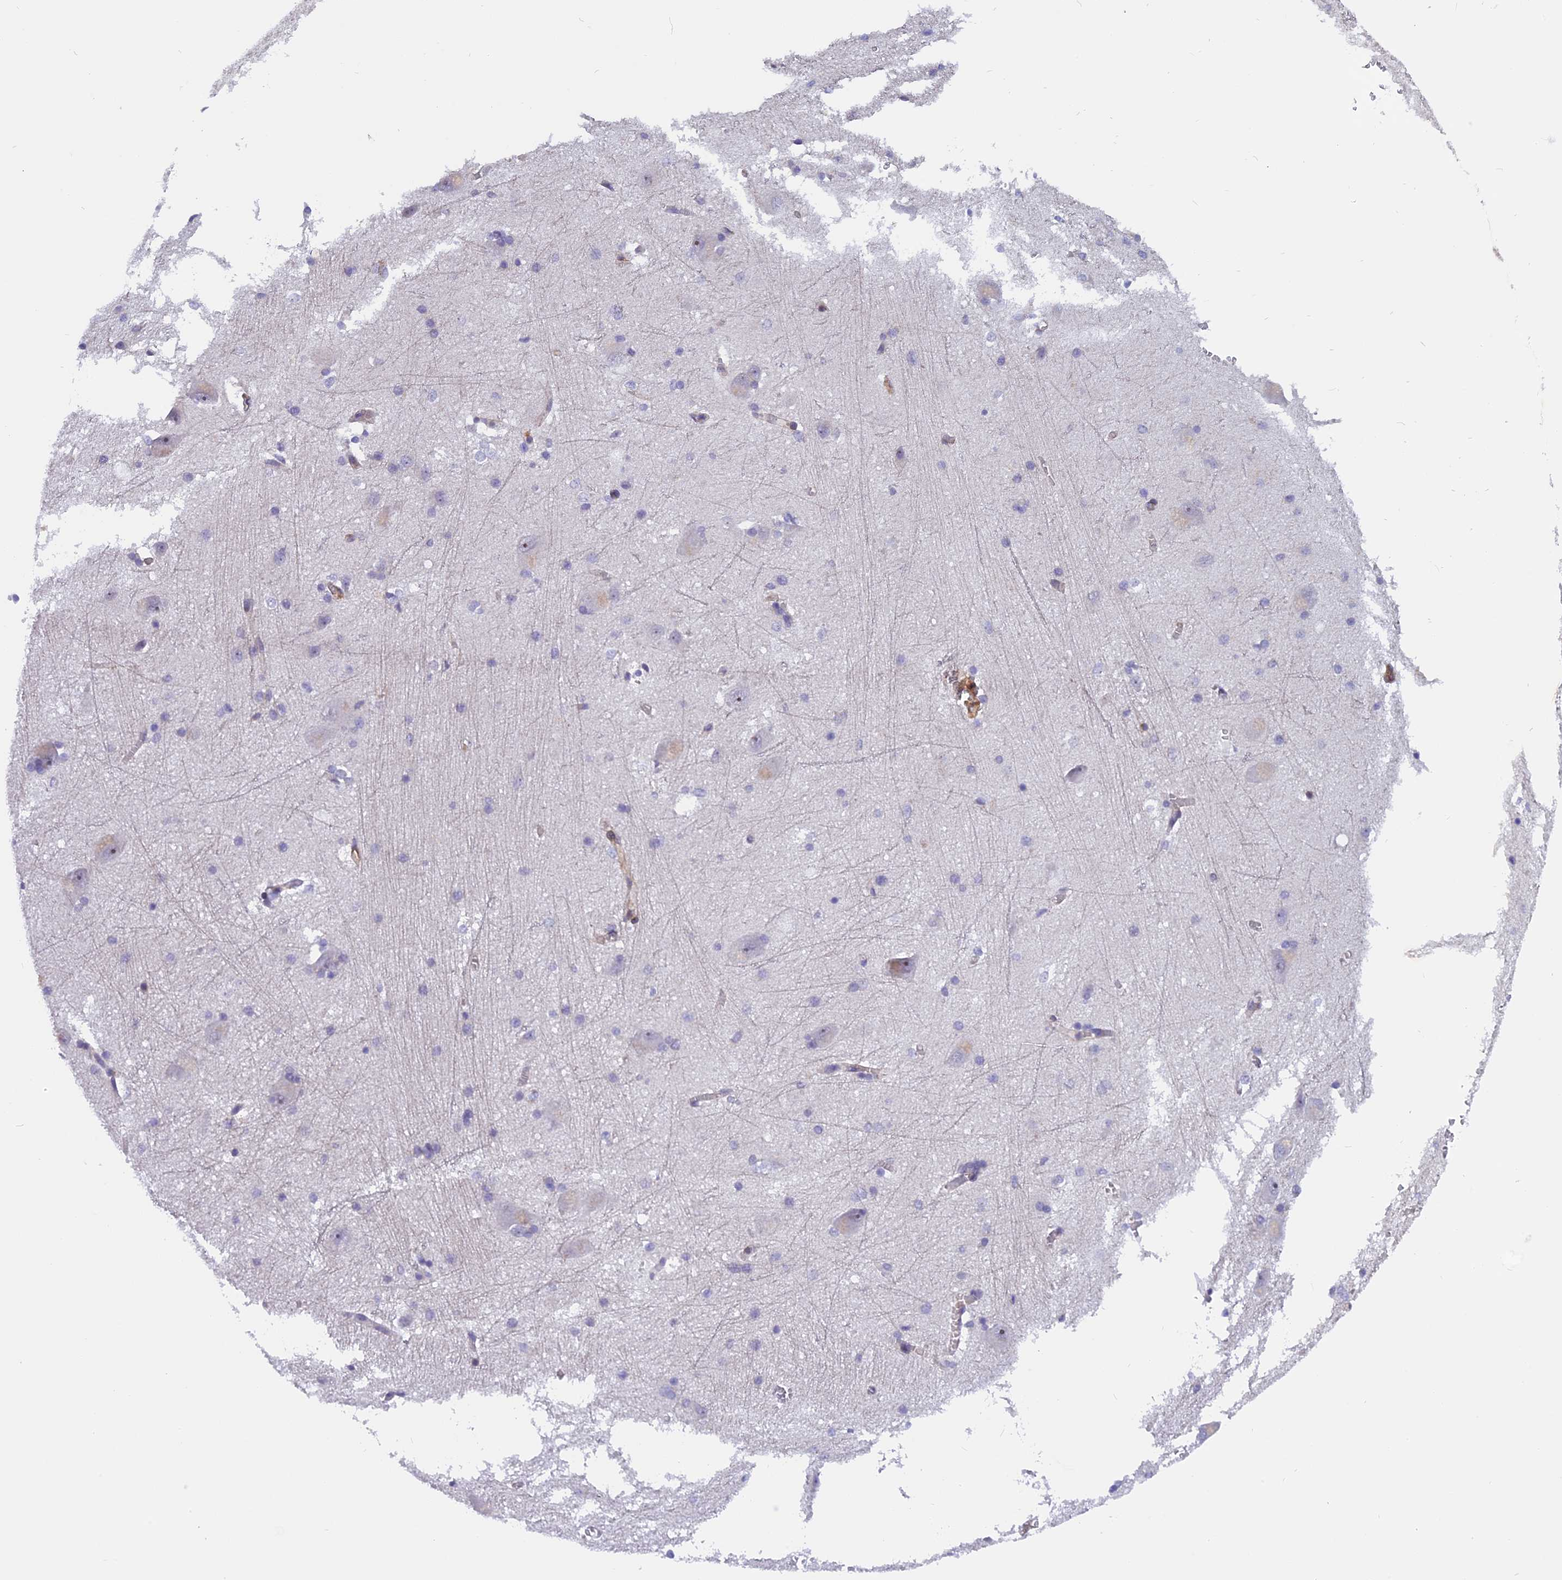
{"staining": {"intensity": "negative", "quantity": "none", "location": "none"}, "tissue": "caudate", "cell_type": "Glial cells", "image_type": "normal", "snomed": [{"axis": "morphology", "description": "Normal tissue, NOS"}, {"axis": "topography", "description": "Lateral ventricle wall"}], "caption": "IHC of unremarkable caudate exhibits no staining in glial cells.", "gene": "EHBP1L1", "patient": {"sex": "male", "age": 37}}